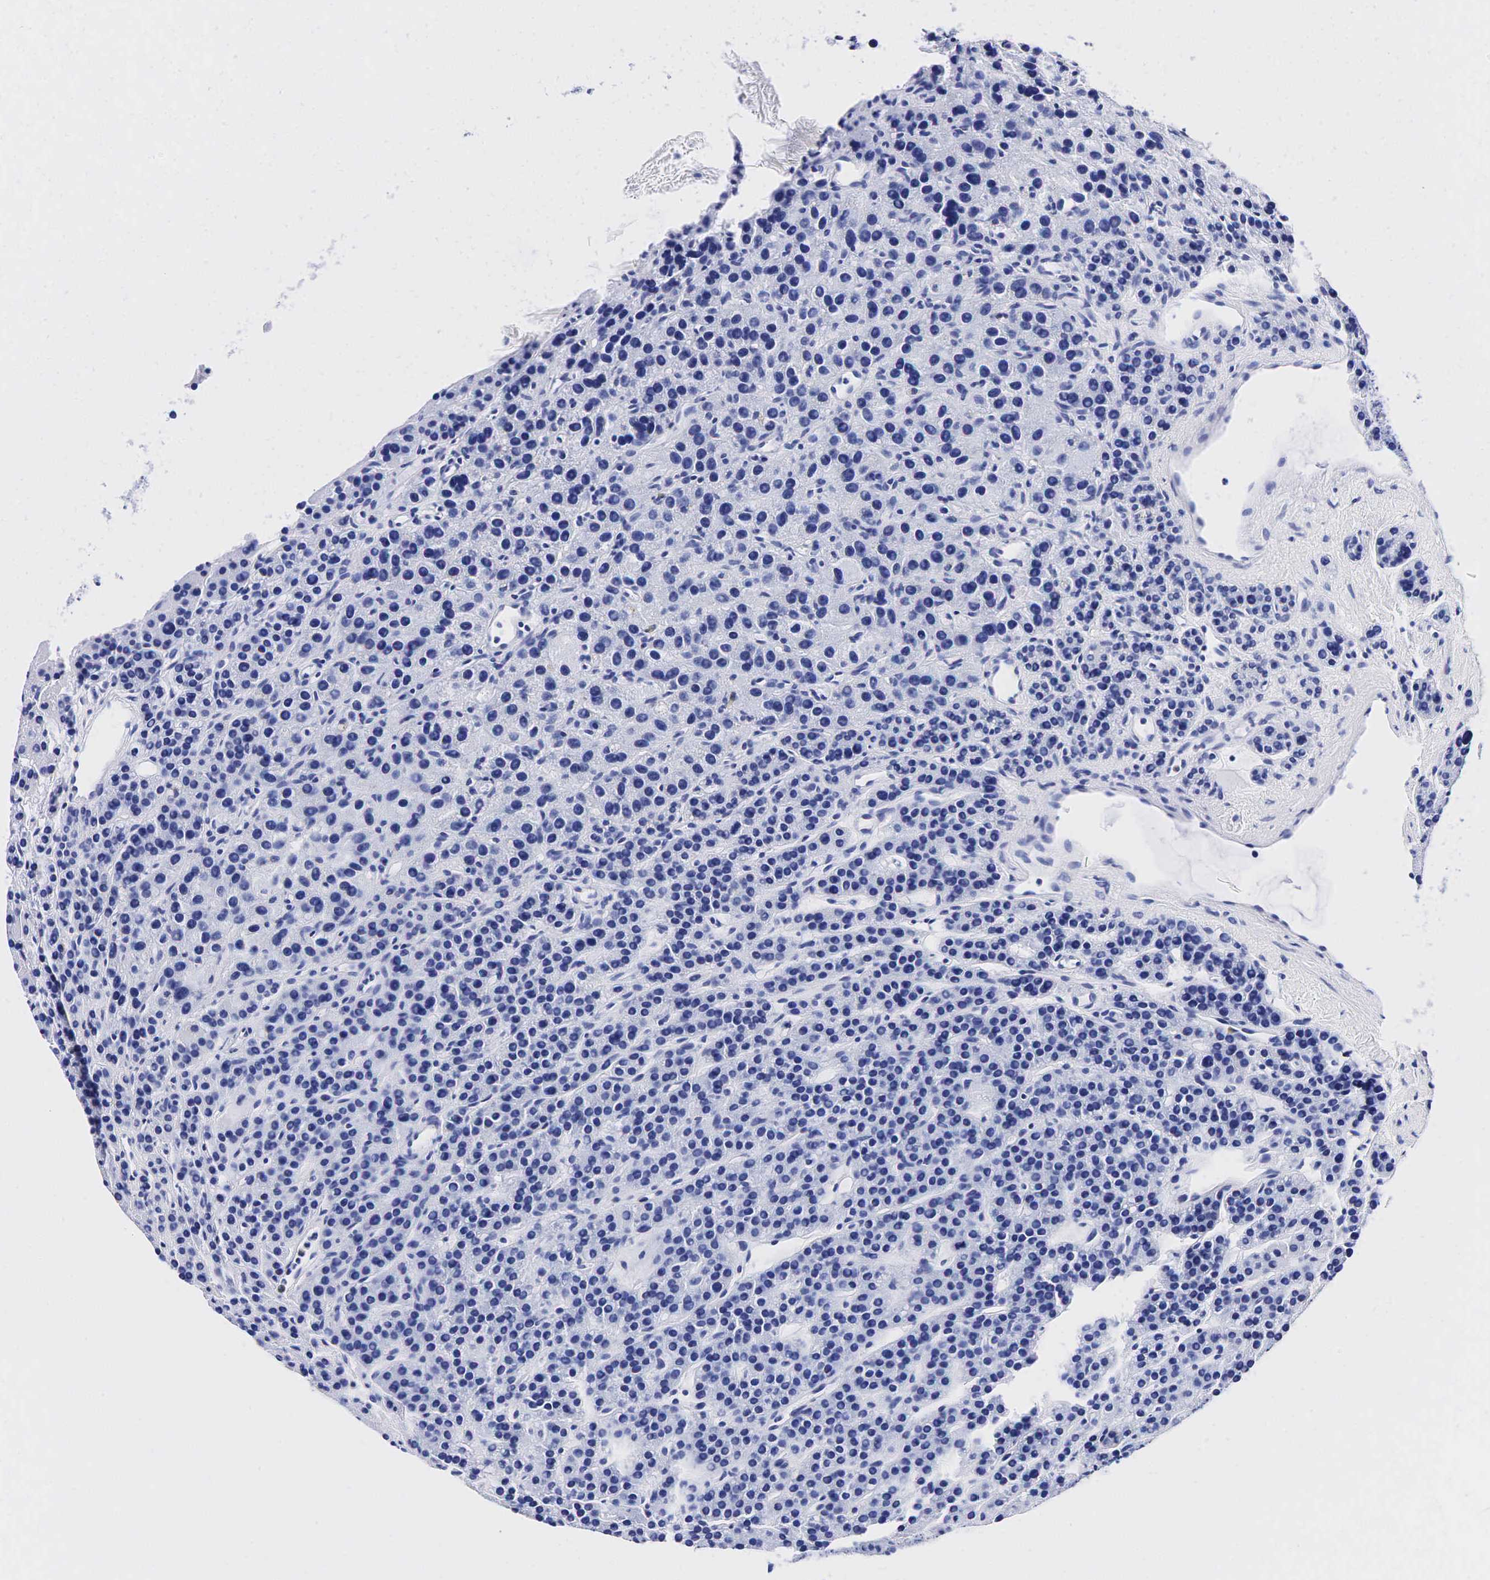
{"staining": {"intensity": "negative", "quantity": "none", "location": "none"}, "tissue": "parathyroid gland", "cell_type": "Glandular cells", "image_type": "normal", "snomed": [{"axis": "morphology", "description": "Normal tissue, NOS"}, {"axis": "topography", "description": "Parathyroid gland"}], "caption": "Immunohistochemistry of unremarkable human parathyroid gland reveals no staining in glandular cells.", "gene": "KLK3", "patient": {"sex": "female", "age": 64}}